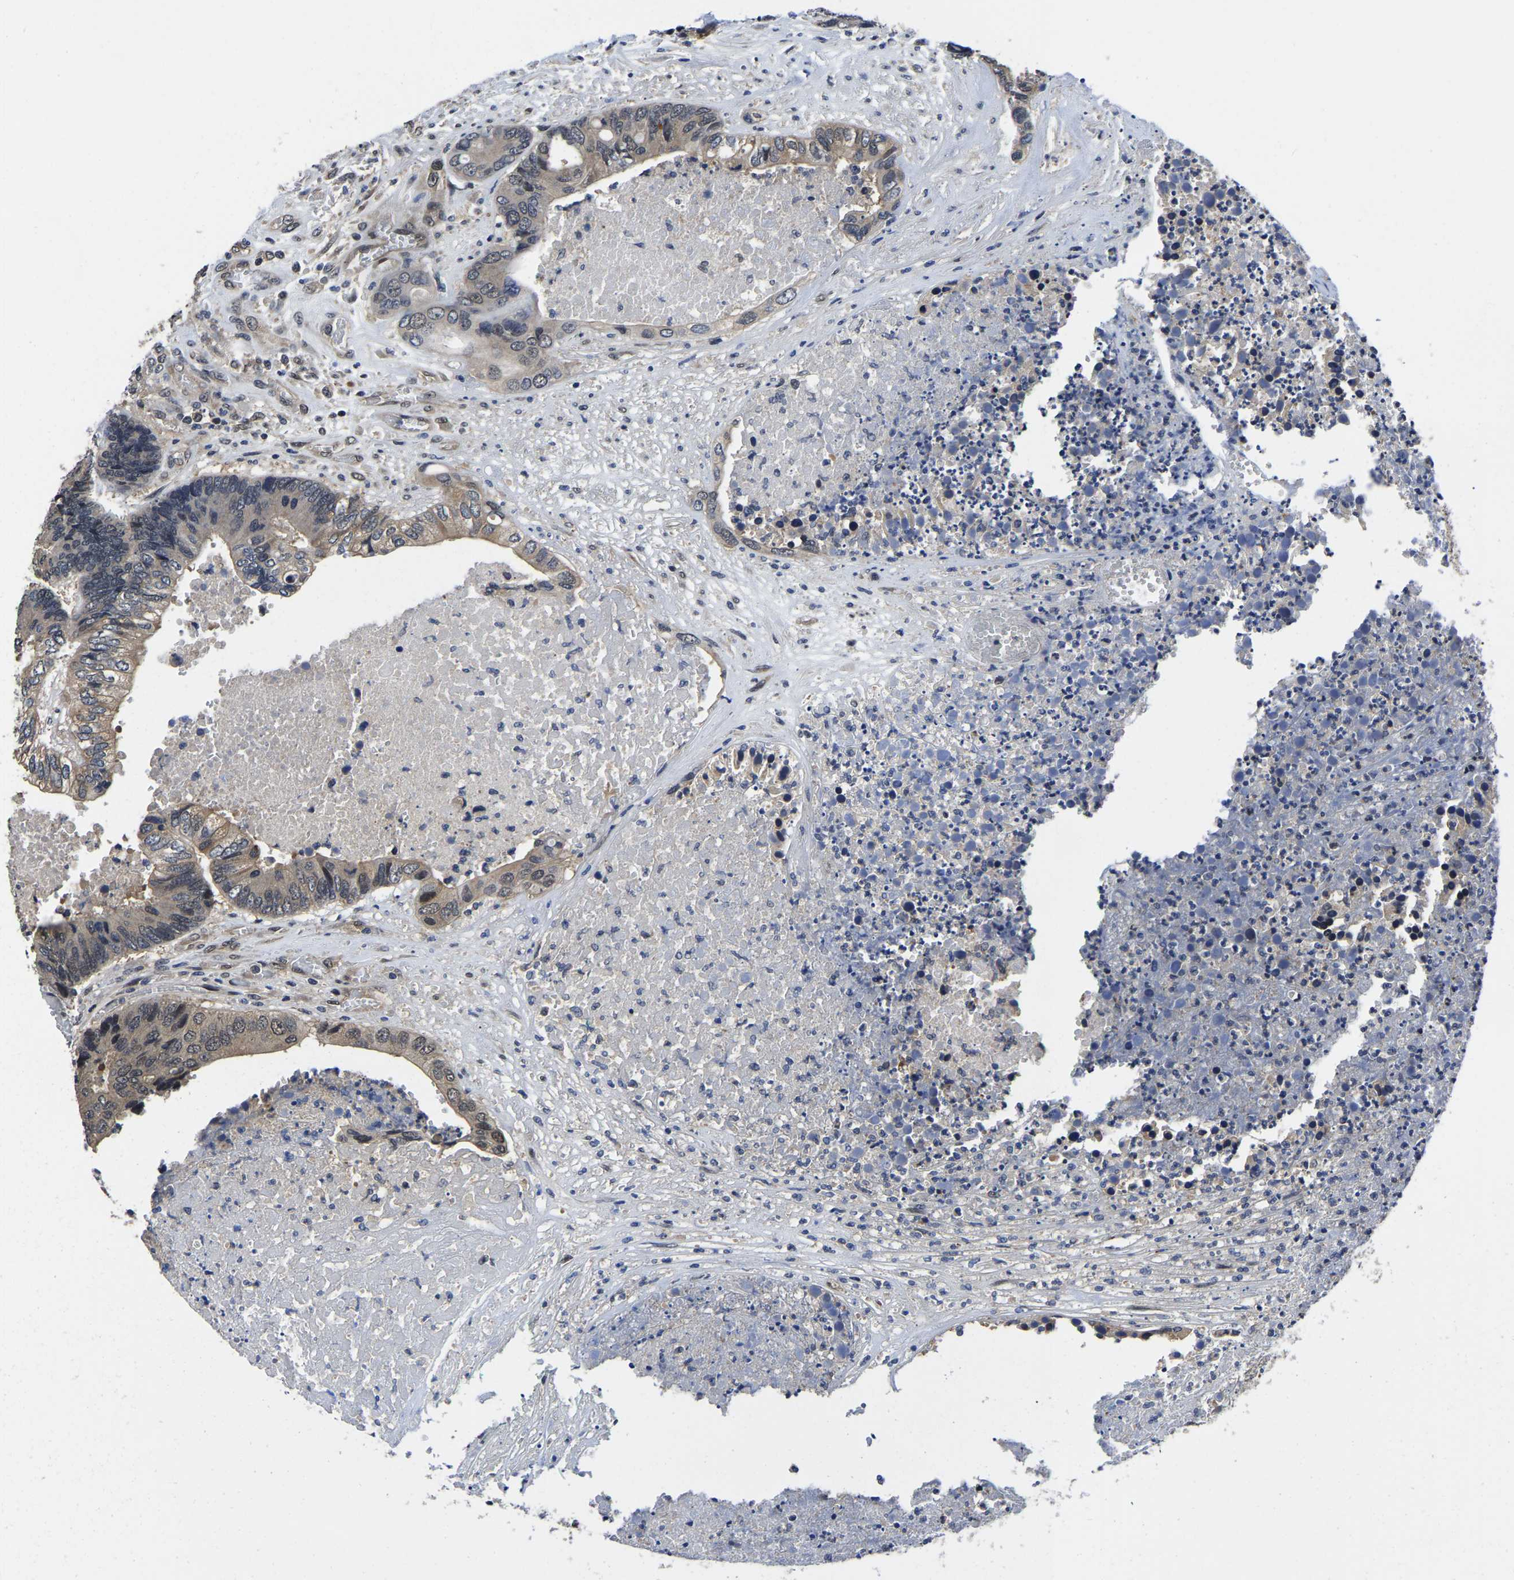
{"staining": {"intensity": "weak", "quantity": ">75%", "location": "cytoplasmic/membranous,nuclear"}, "tissue": "colorectal cancer", "cell_type": "Tumor cells", "image_type": "cancer", "snomed": [{"axis": "morphology", "description": "Adenocarcinoma, NOS"}, {"axis": "topography", "description": "Rectum"}], "caption": "A micrograph of human colorectal adenocarcinoma stained for a protein shows weak cytoplasmic/membranous and nuclear brown staining in tumor cells.", "gene": "MCOLN2", "patient": {"sex": "male", "age": 55}}